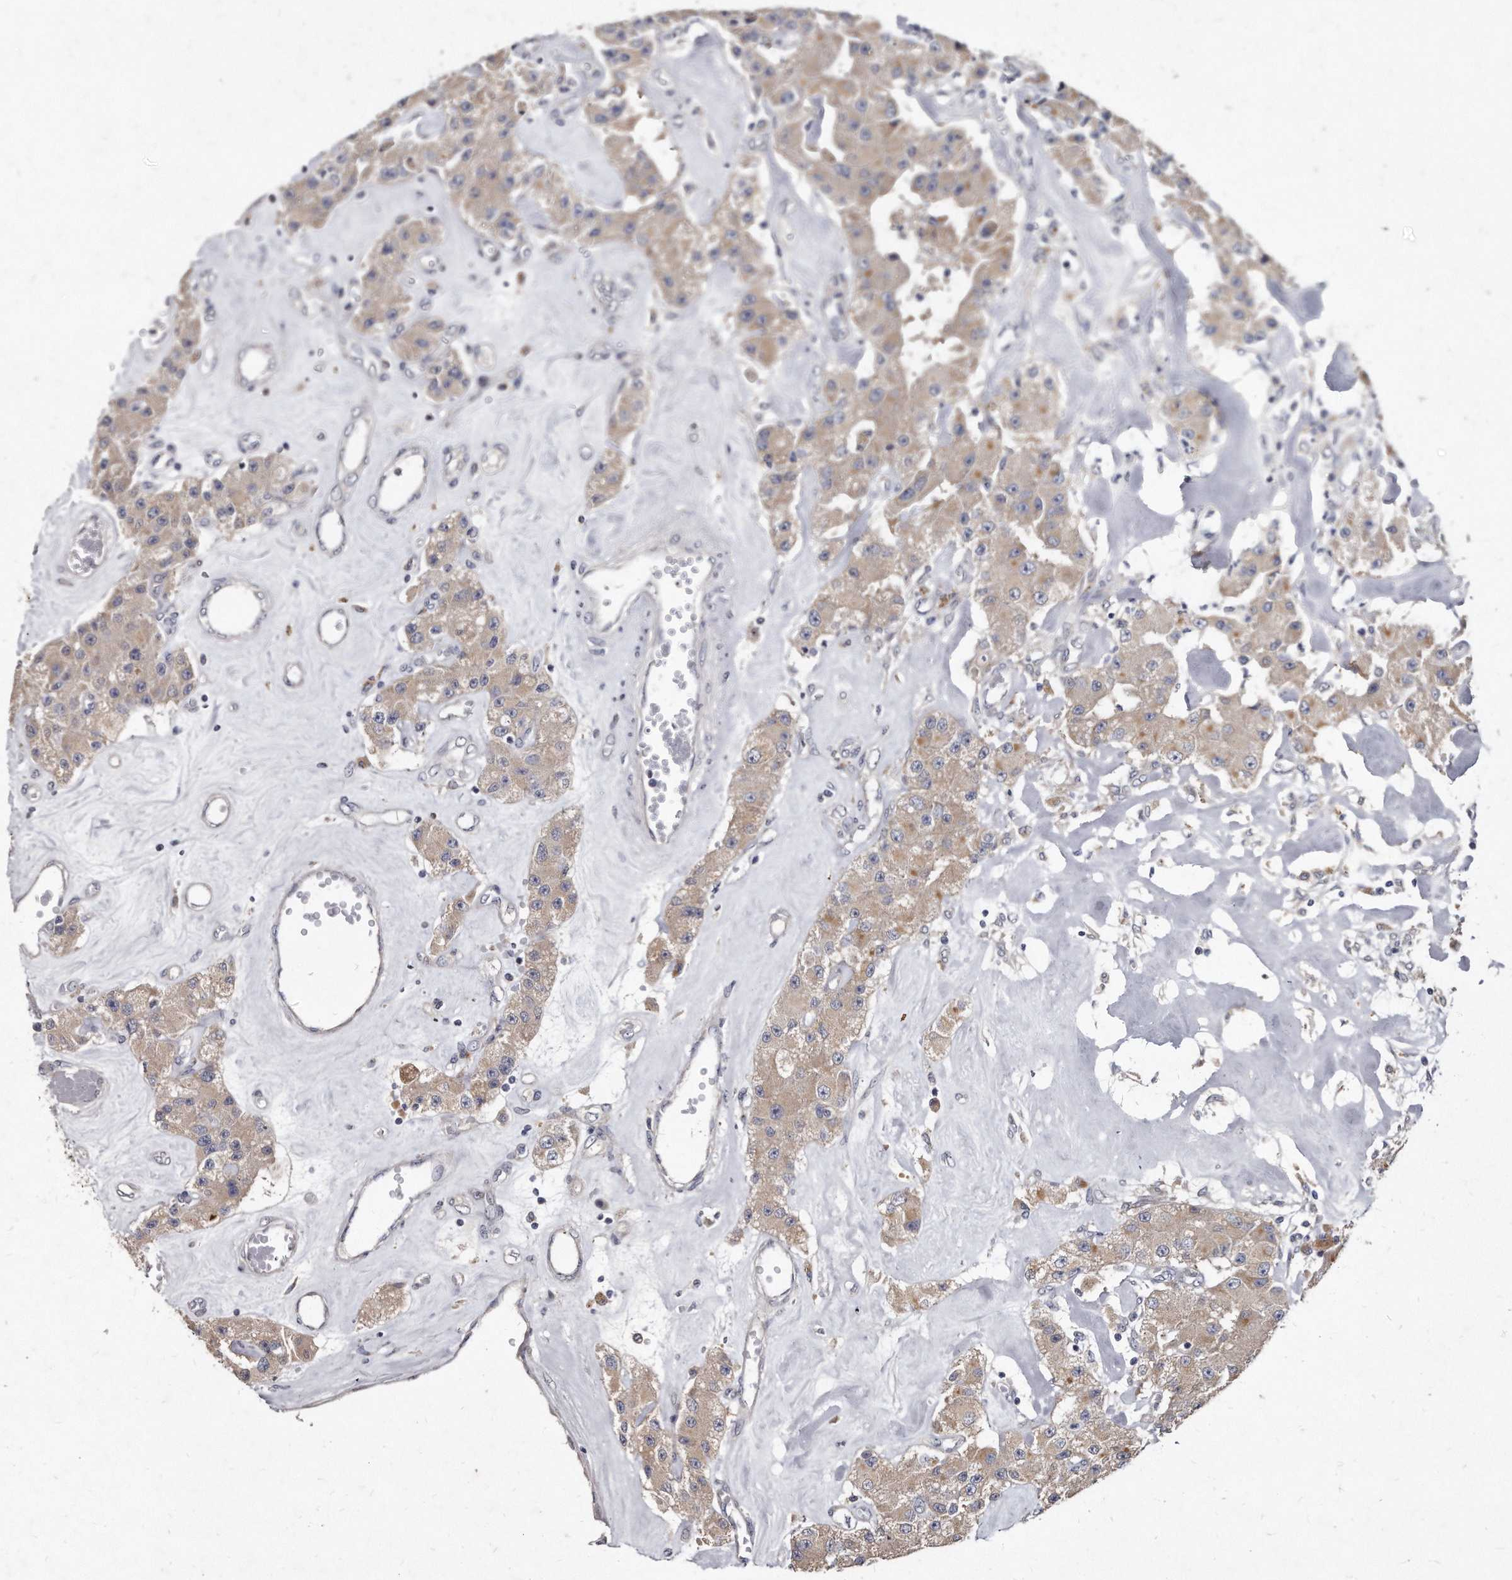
{"staining": {"intensity": "moderate", "quantity": ">75%", "location": "cytoplasmic/membranous"}, "tissue": "carcinoid", "cell_type": "Tumor cells", "image_type": "cancer", "snomed": [{"axis": "morphology", "description": "Carcinoid, malignant, NOS"}, {"axis": "topography", "description": "Pancreas"}], "caption": "Malignant carcinoid stained for a protein shows moderate cytoplasmic/membranous positivity in tumor cells.", "gene": "KLHDC3", "patient": {"sex": "male", "age": 41}}